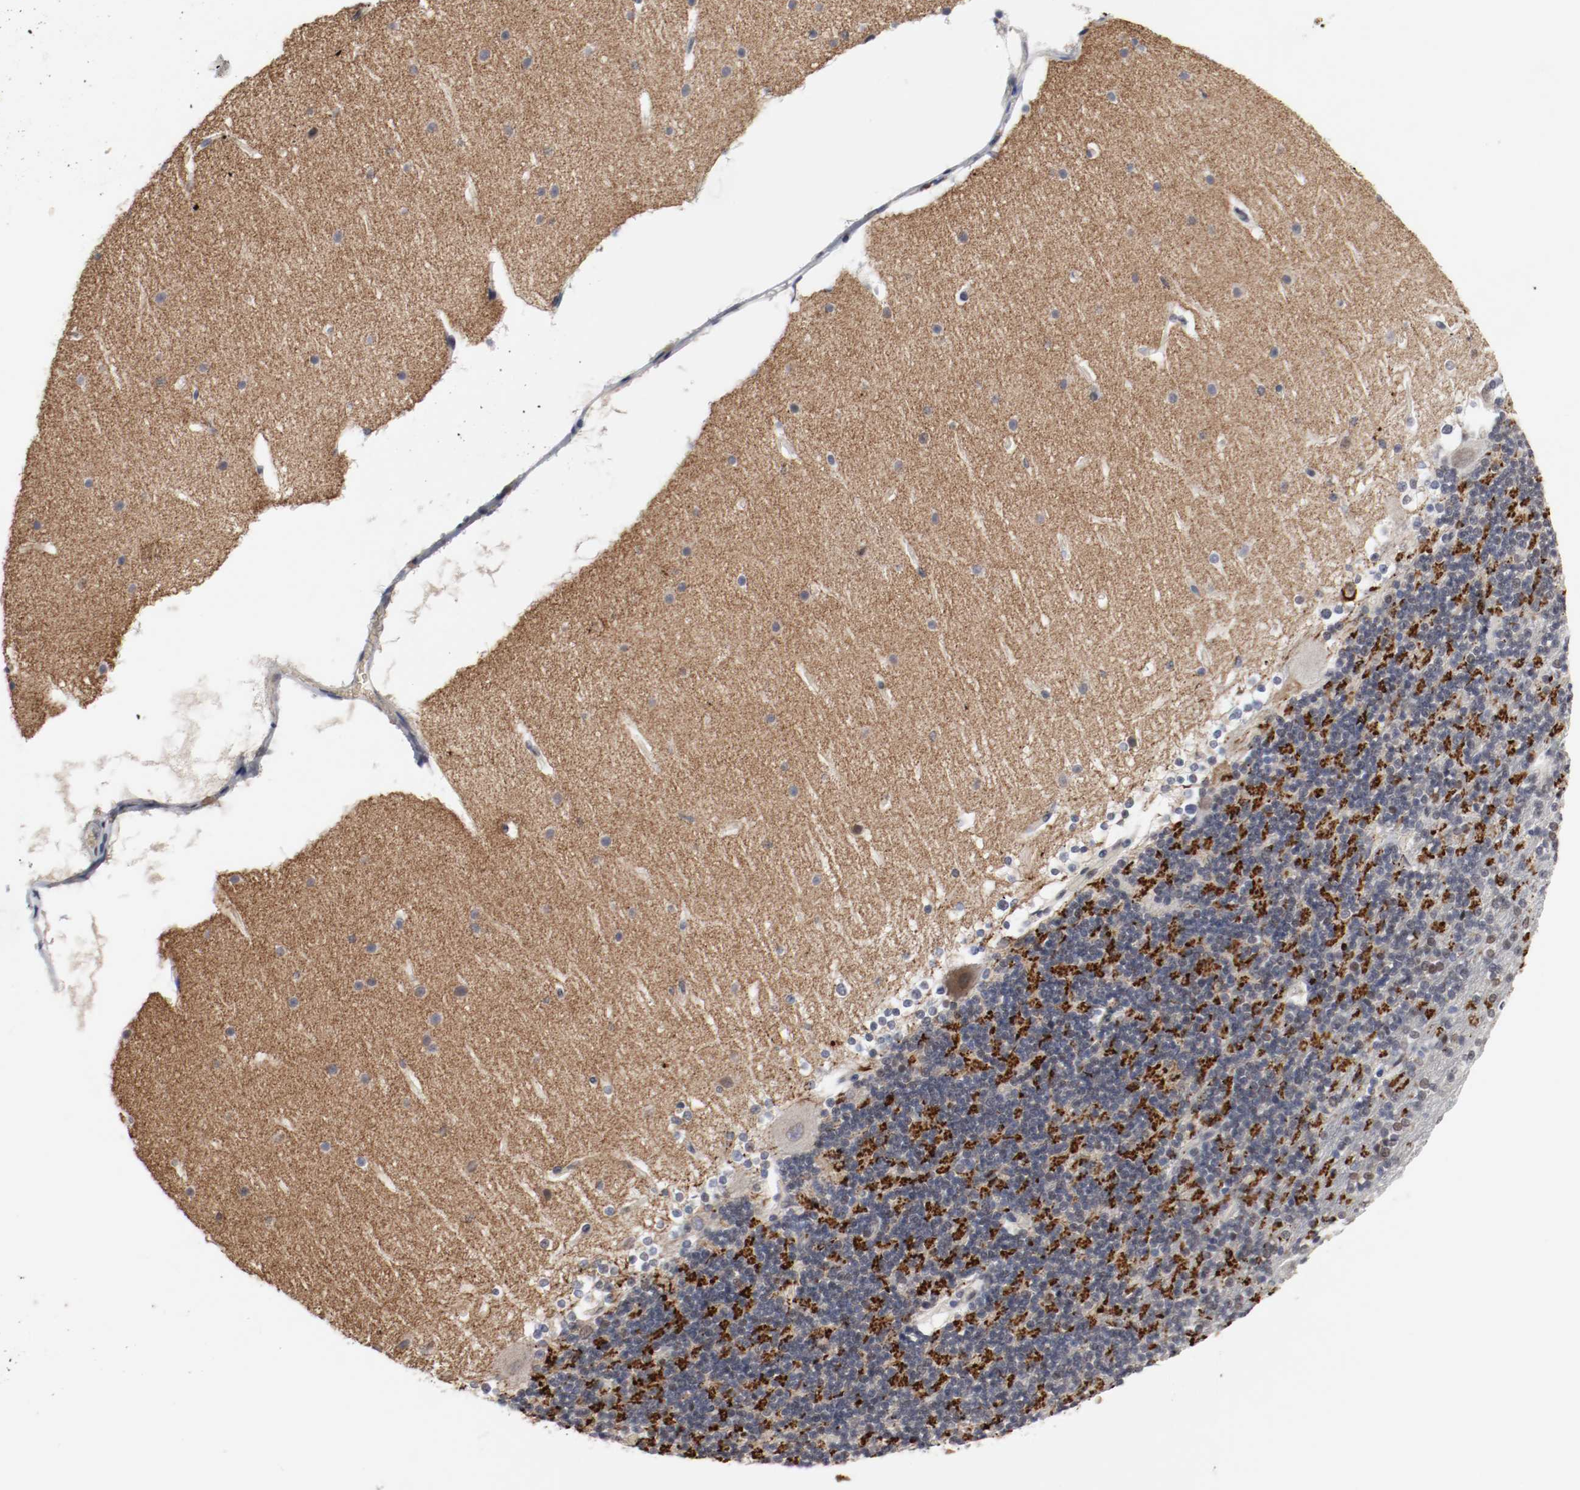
{"staining": {"intensity": "strong", "quantity": "<25%", "location": "cytoplasmic/membranous"}, "tissue": "cerebellum", "cell_type": "Cells in granular layer", "image_type": "normal", "snomed": [{"axis": "morphology", "description": "Normal tissue, NOS"}, {"axis": "topography", "description": "Cerebellum"}], "caption": "Cerebellum stained with immunohistochemistry (IHC) reveals strong cytoplasmic/membranous staining in about <25% of cells in granular layer.", "gene": "JUND", "patient": {"sex": "female", "age": 19}}